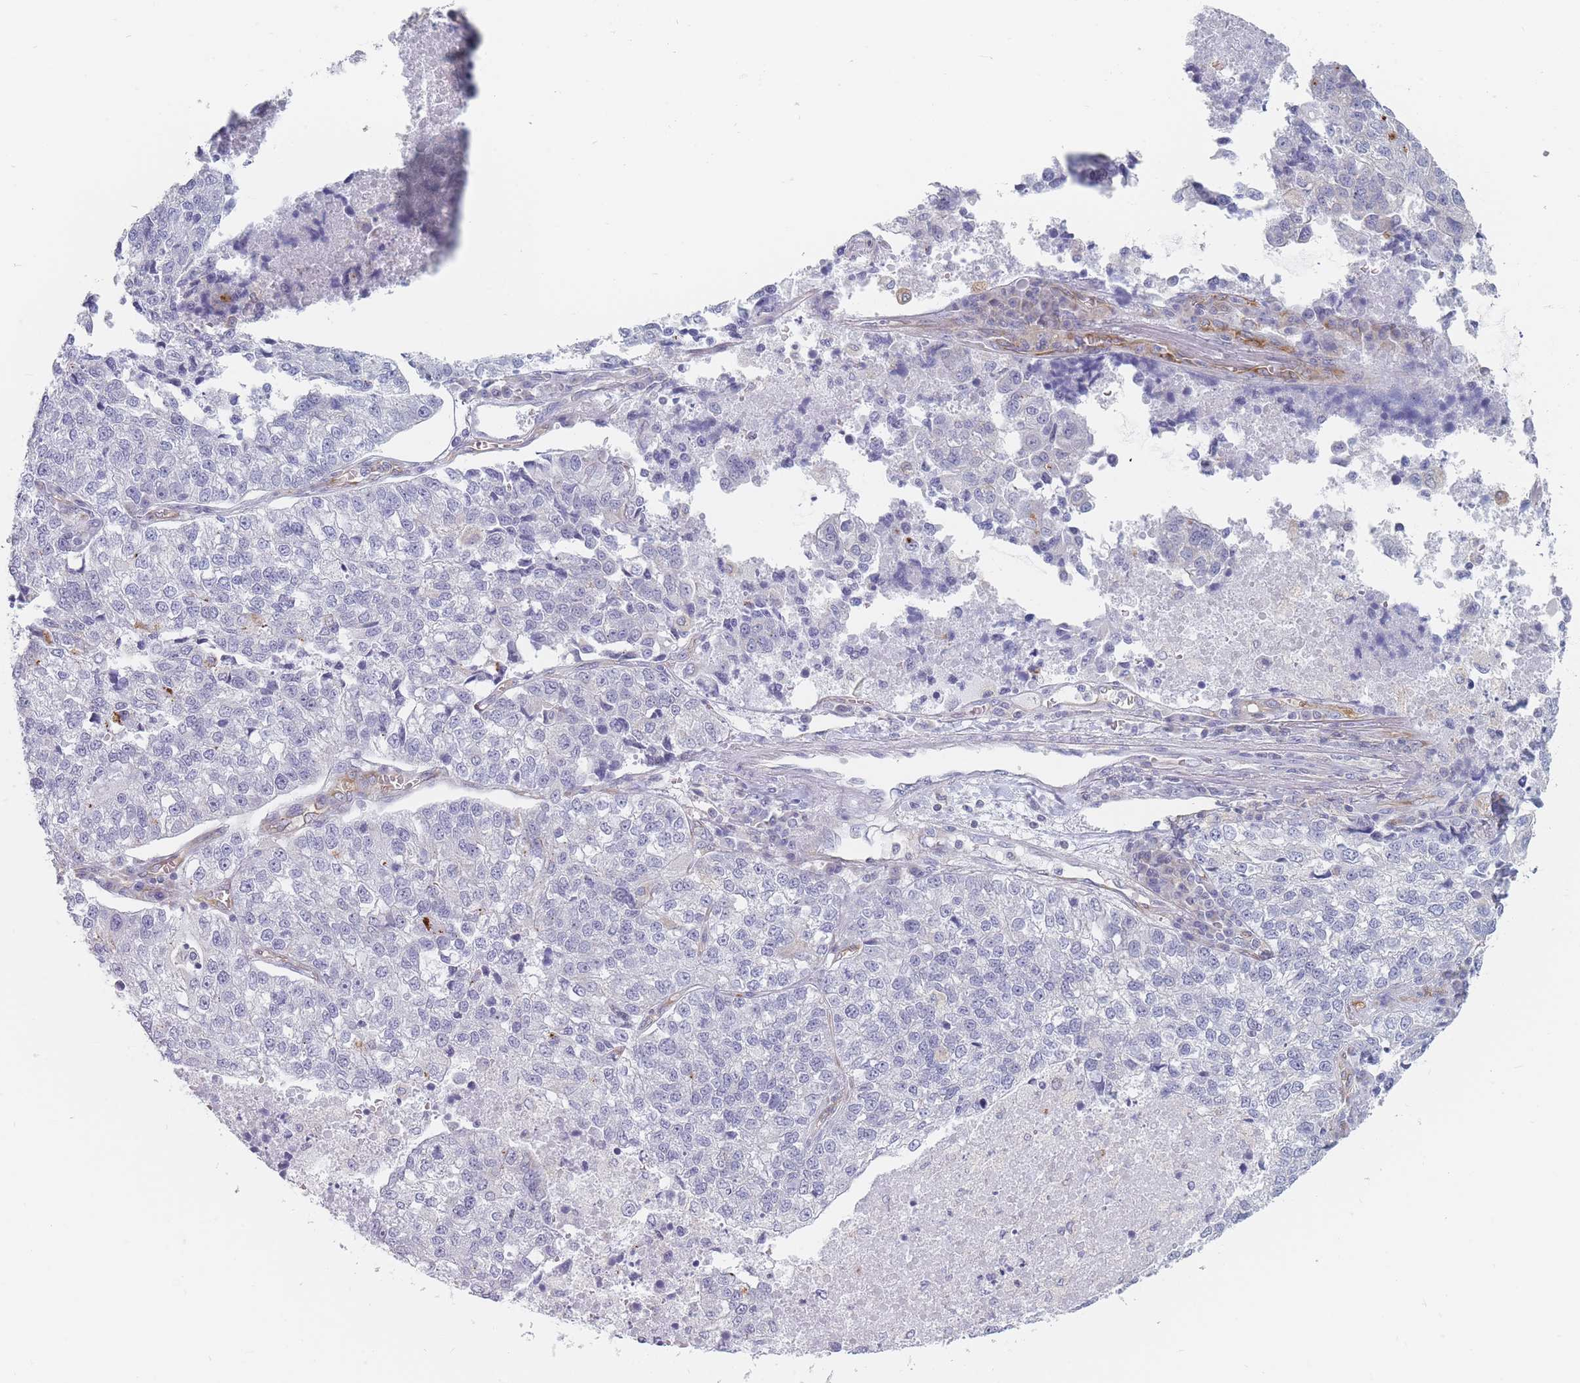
{"staining": {"intensity": "negative", "quantity": "none", "location": "none"}, "tissue": "lung cancer", "cell_type": "Tumor cells", "image_type": "cancer", "snomed": [{"axis": "morphology", "description": "Adenocarcinoma, NOS"}, {"axis": "topography", "description": "Lung"}], "caption": "An IHC photomicrograph of lung adenocarcinoma is shown. There is no staining in tumor cells of lung adenocarcinoma.", "gene": "MAP1S", "patient": {"sex": "male", "age": 49}}